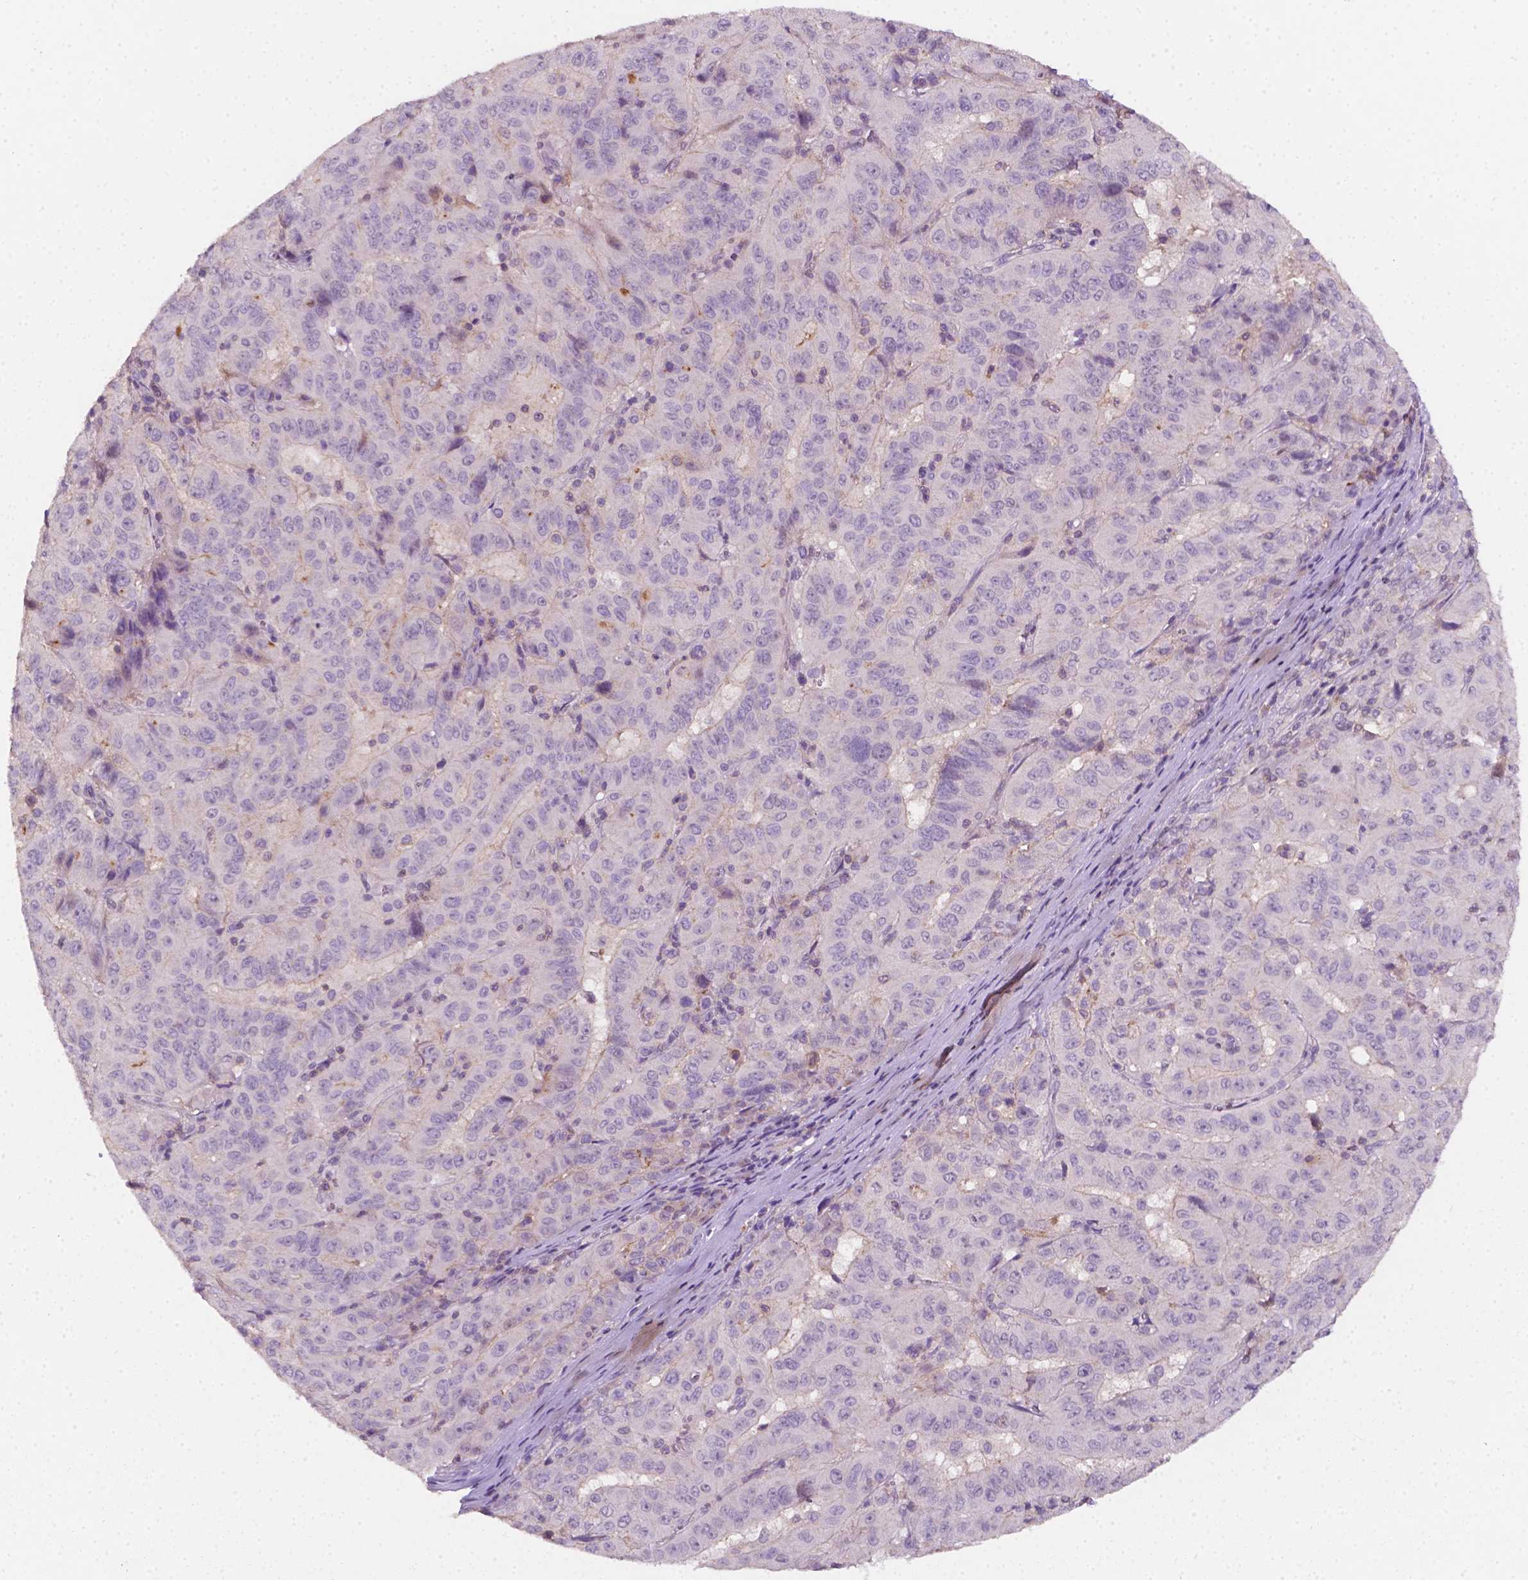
{"staining": {"intensity": "negative", "quantity": "none", "location": "none"}, "tissue": "pancreatic cancer", "cell_type": "Tumor cells", "image_type": "cancer", "snomed": [{"axis": "morphology", "description": "Adenocarcinoma, NOS"}, {"axis": "topography", "description": "Pancreas"}], "caption": "DAB (3,3'-diaminobenzidine) immunohistochemical staining of pancreatic cancer (adenocarcinoma) displays no significant staining in tumor cells.", "gene": "EGFR", "patient": {"sex": "male", "age": 63}}